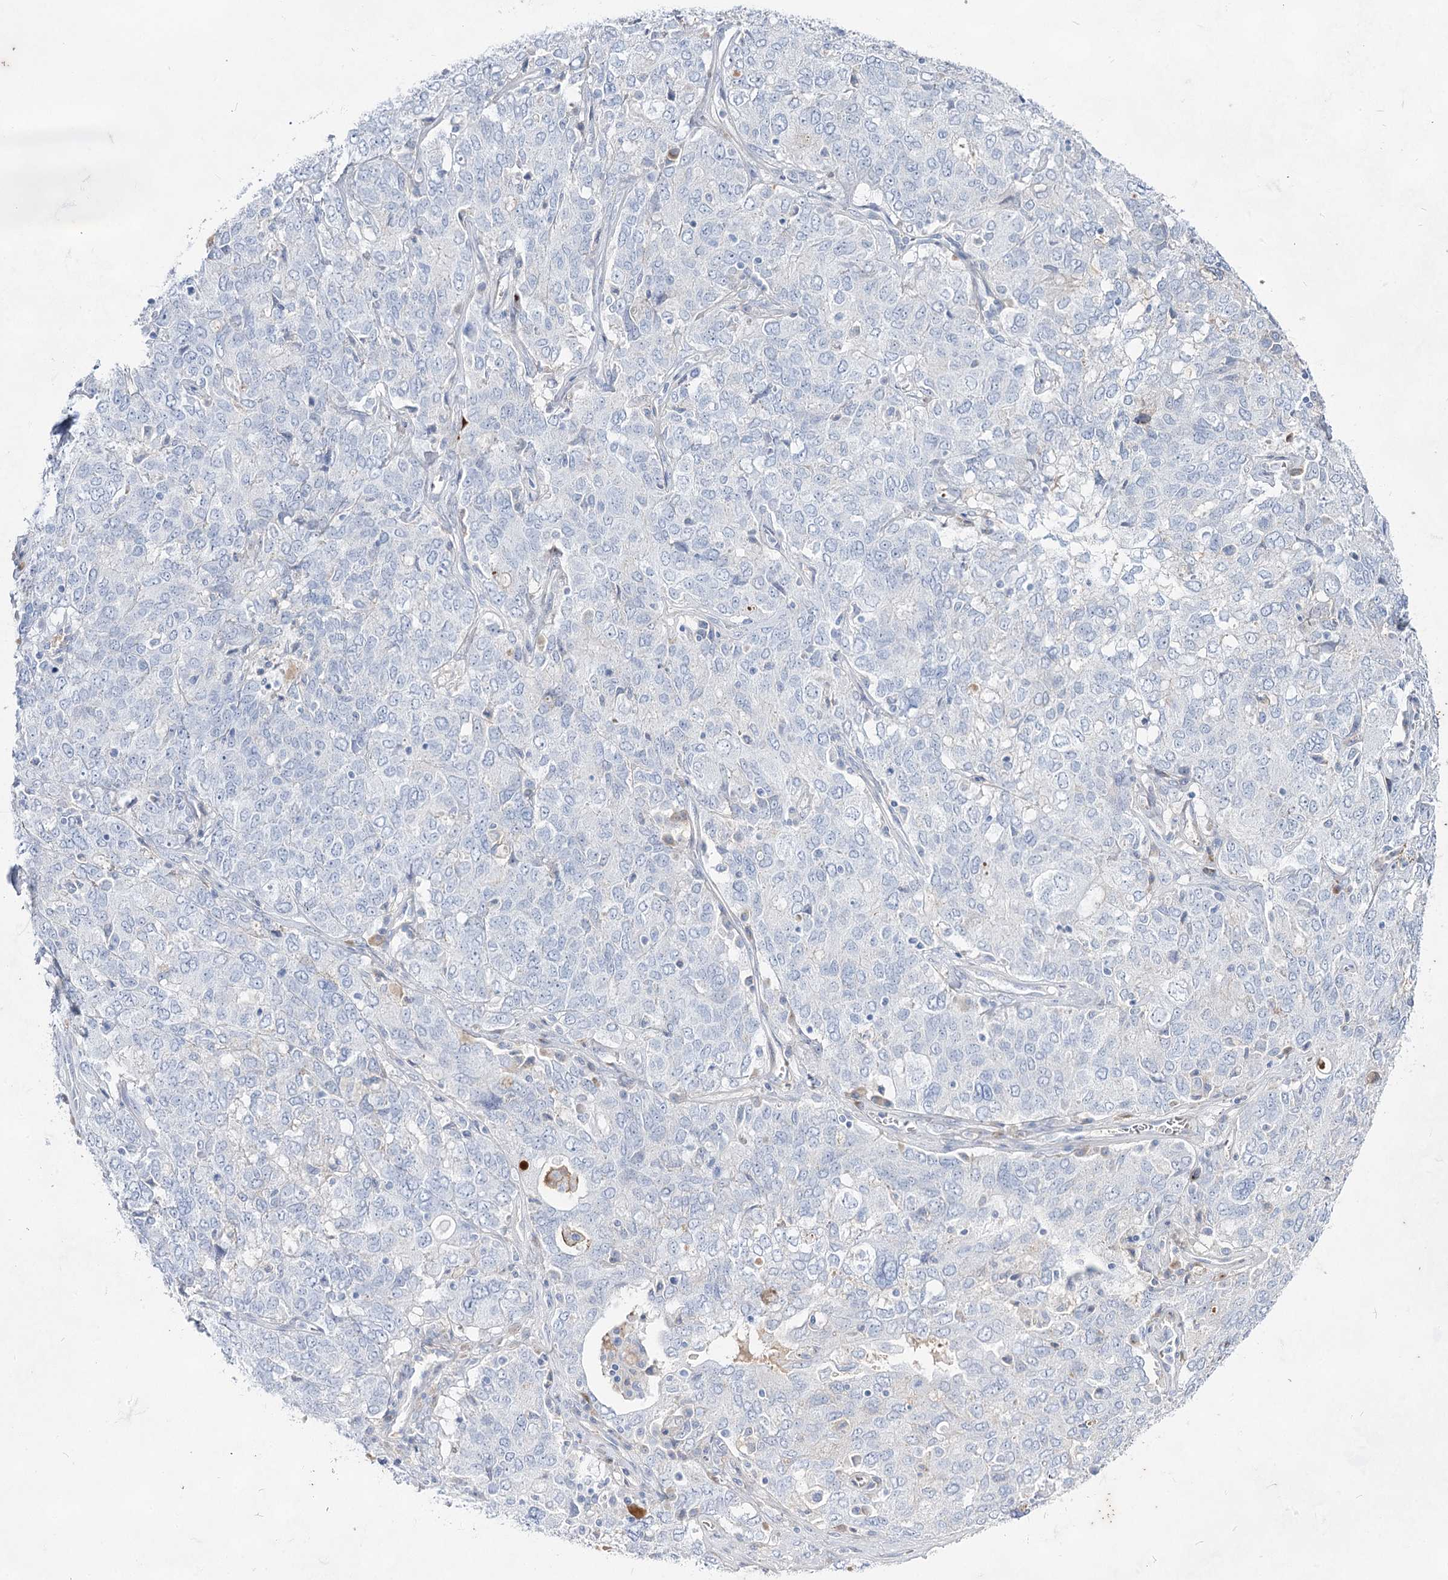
{"staining": {"intensity": "negative", "quantity": "none", "location": "none"}, "tissue": "ovarian cancer", "cell_type": "Tumor cells", "image_type": "cancer", "snomed": [{"axis": "morphology", "description": "Carcinoma, endometroid"}, {"axis": "topography", "description": "Ovary"}], "caption": "A micrograph of human ovarian endometroid carcinoma is negative for staining in tumor cells.", "gene": "ACRV1", "patient": {"sex": "female", "age": 62}}